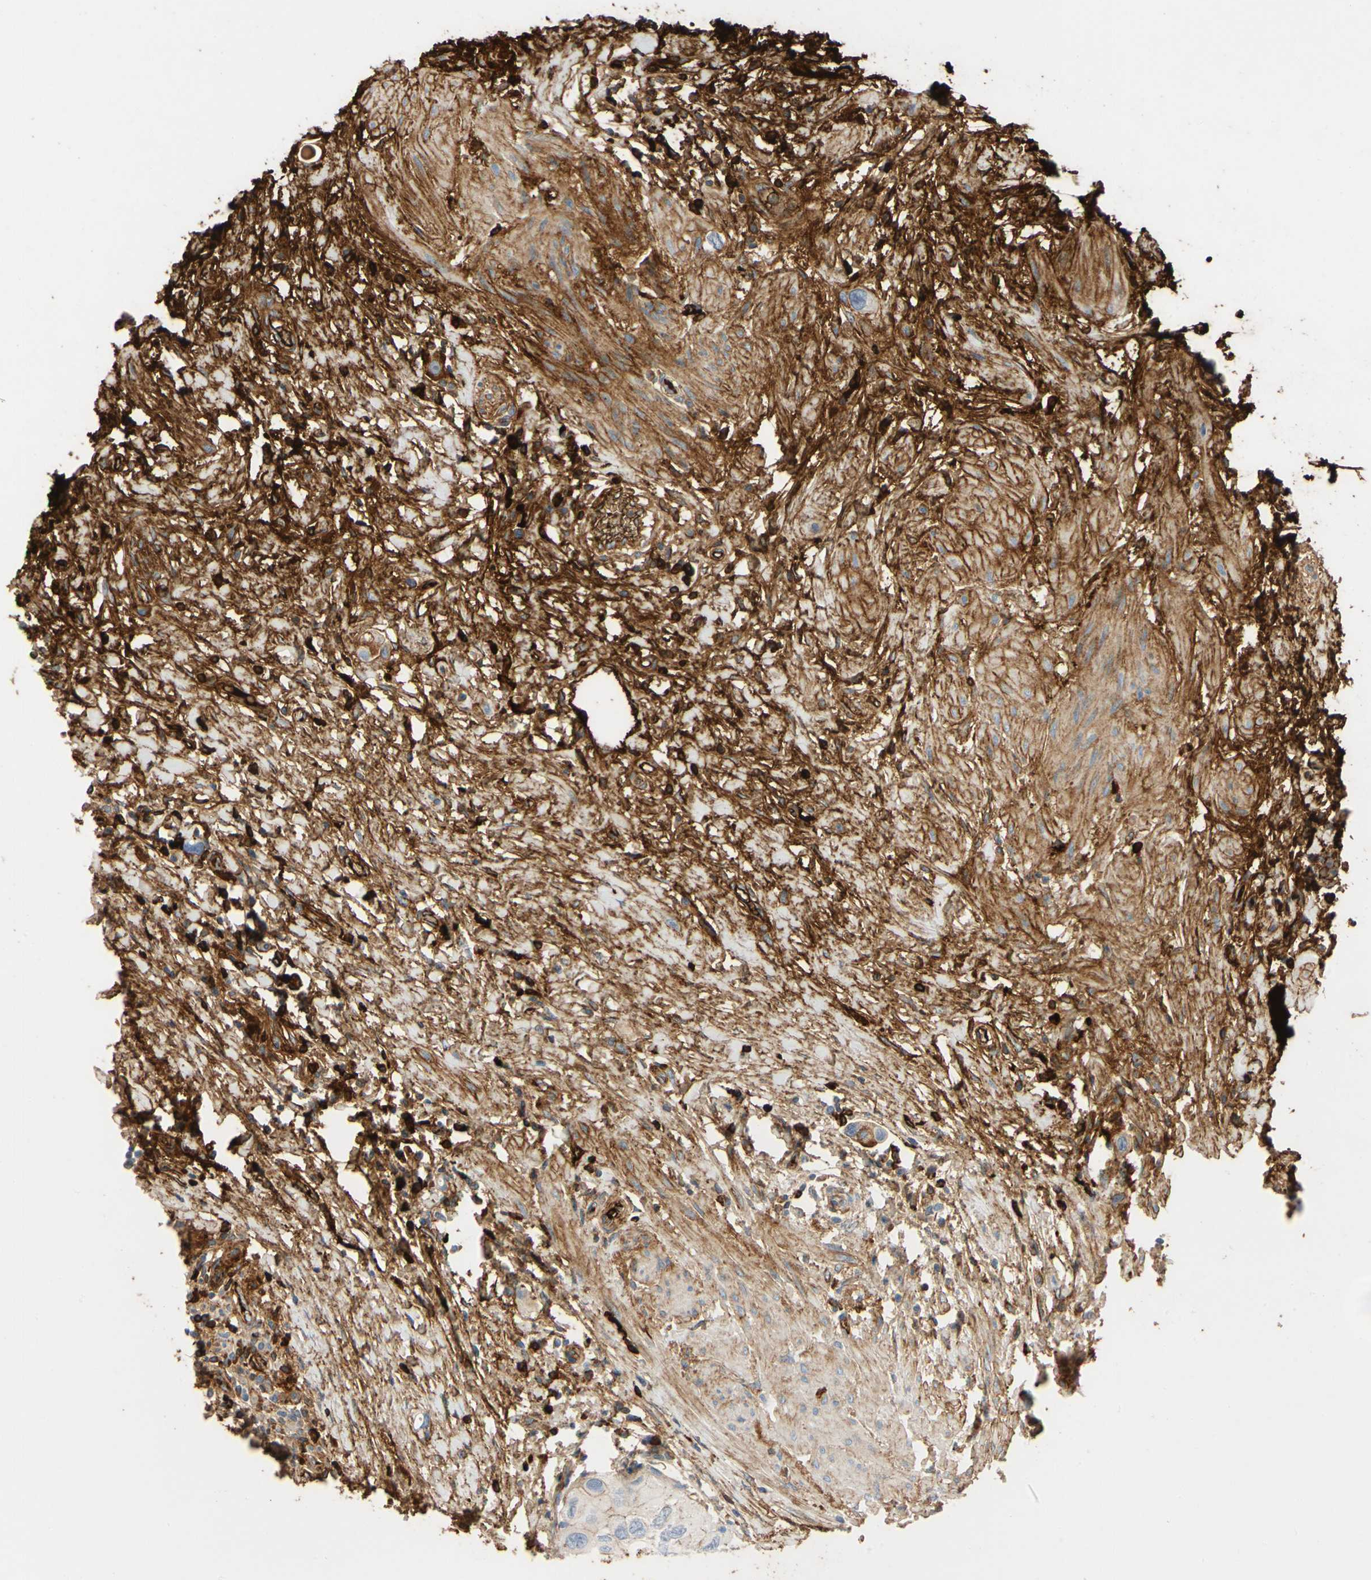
{"staining": {"intensity": "moderate", "quantity": ">75%", "location": "cytoplasmic/membranous"}, "tissue": "urothelial cancer", "cell_type": "Tumor cells", "image_type": "cancer", "snomed": [{"axis": "morphology", "description": "Urothelial carcinoma, High grade"}, {"axis": "topography", "description": "Urinary bladder"}], "caption": "A medium amount of moderate cytoplasmic/membranous staining is identified in approximately >75% of tumor cells in urothelial cancer tissue.", "gene": "FGB", "patient": {"sex": "female", "age": 56}}